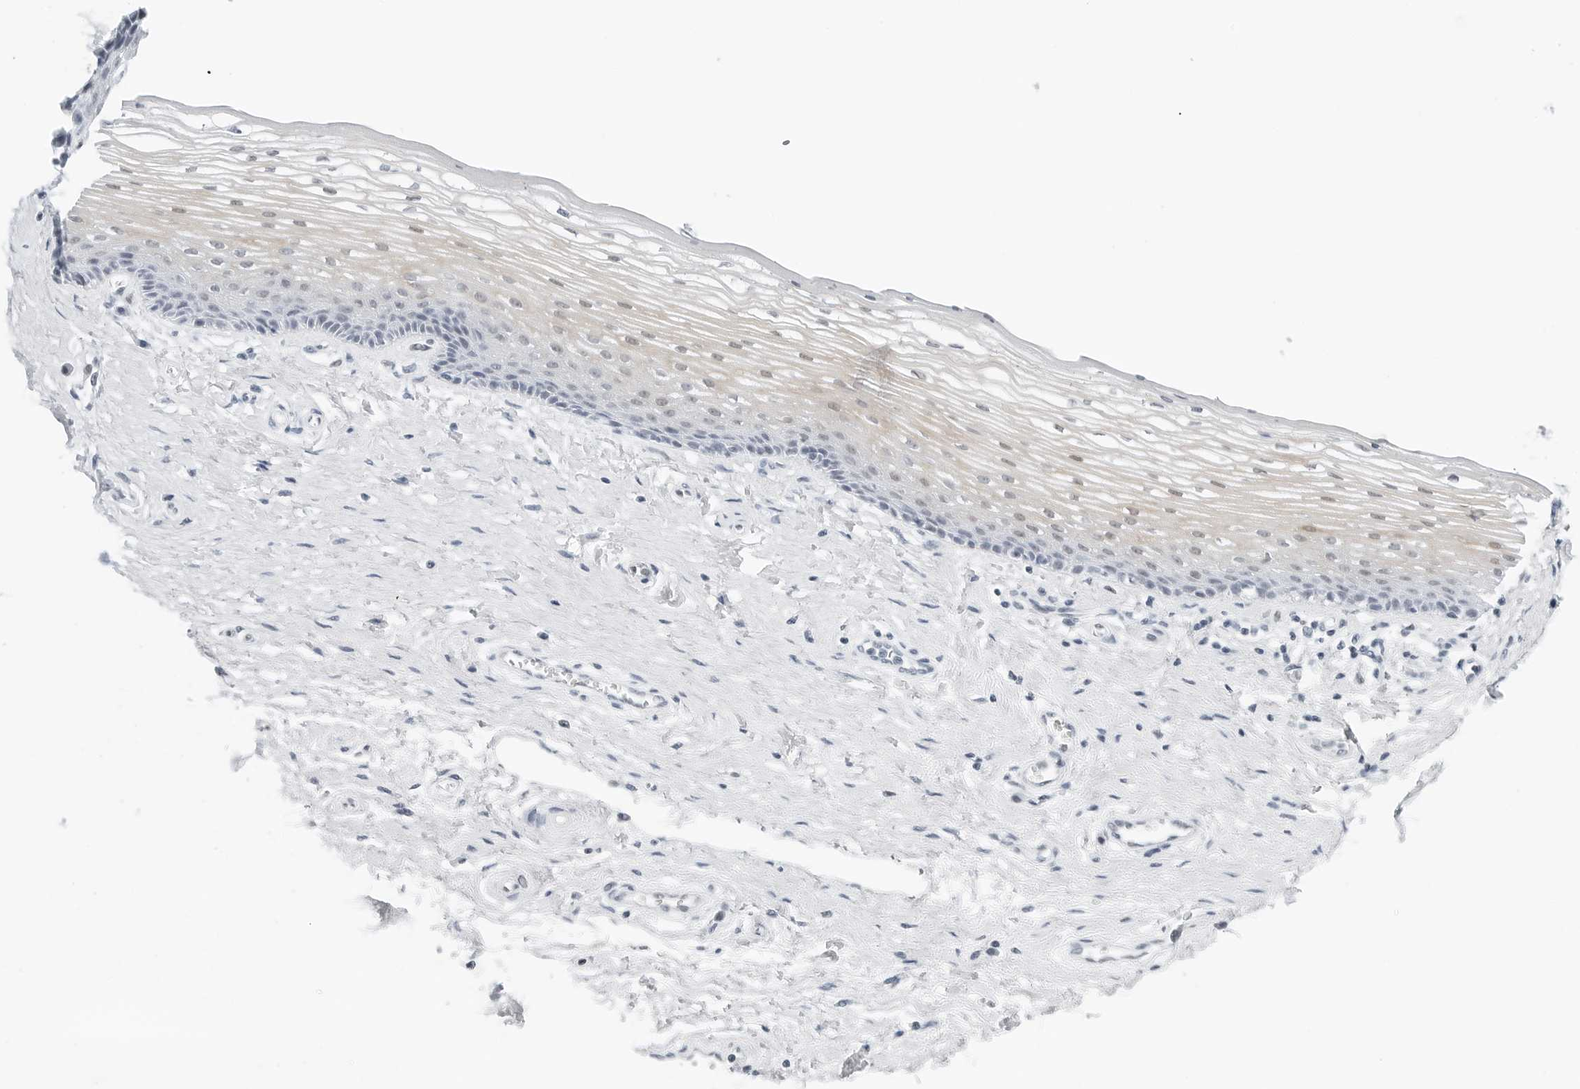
{"staining": {"intensity": "moderate", "quantity": "<25%", "location": "cytoplasmic/membranous,nuclear"}, "tissue": "vagina", "cell_type": "Squamous epithelial cells", "image_type": "normal", "snomed": [{"axis": "morphology", "description": "Normal tissue, NOS"}, {"axis": "topography", "description": "Vagina"}], "caption": "This is a photomicrograph of IHC staining of unremarkable vagina, which shows moderate expression in the cytoplasmic/membranous,nuclear of squamous epithelial cells.", "gene": "NTMT2", "patient": {"sex": "female", "age": 46}}